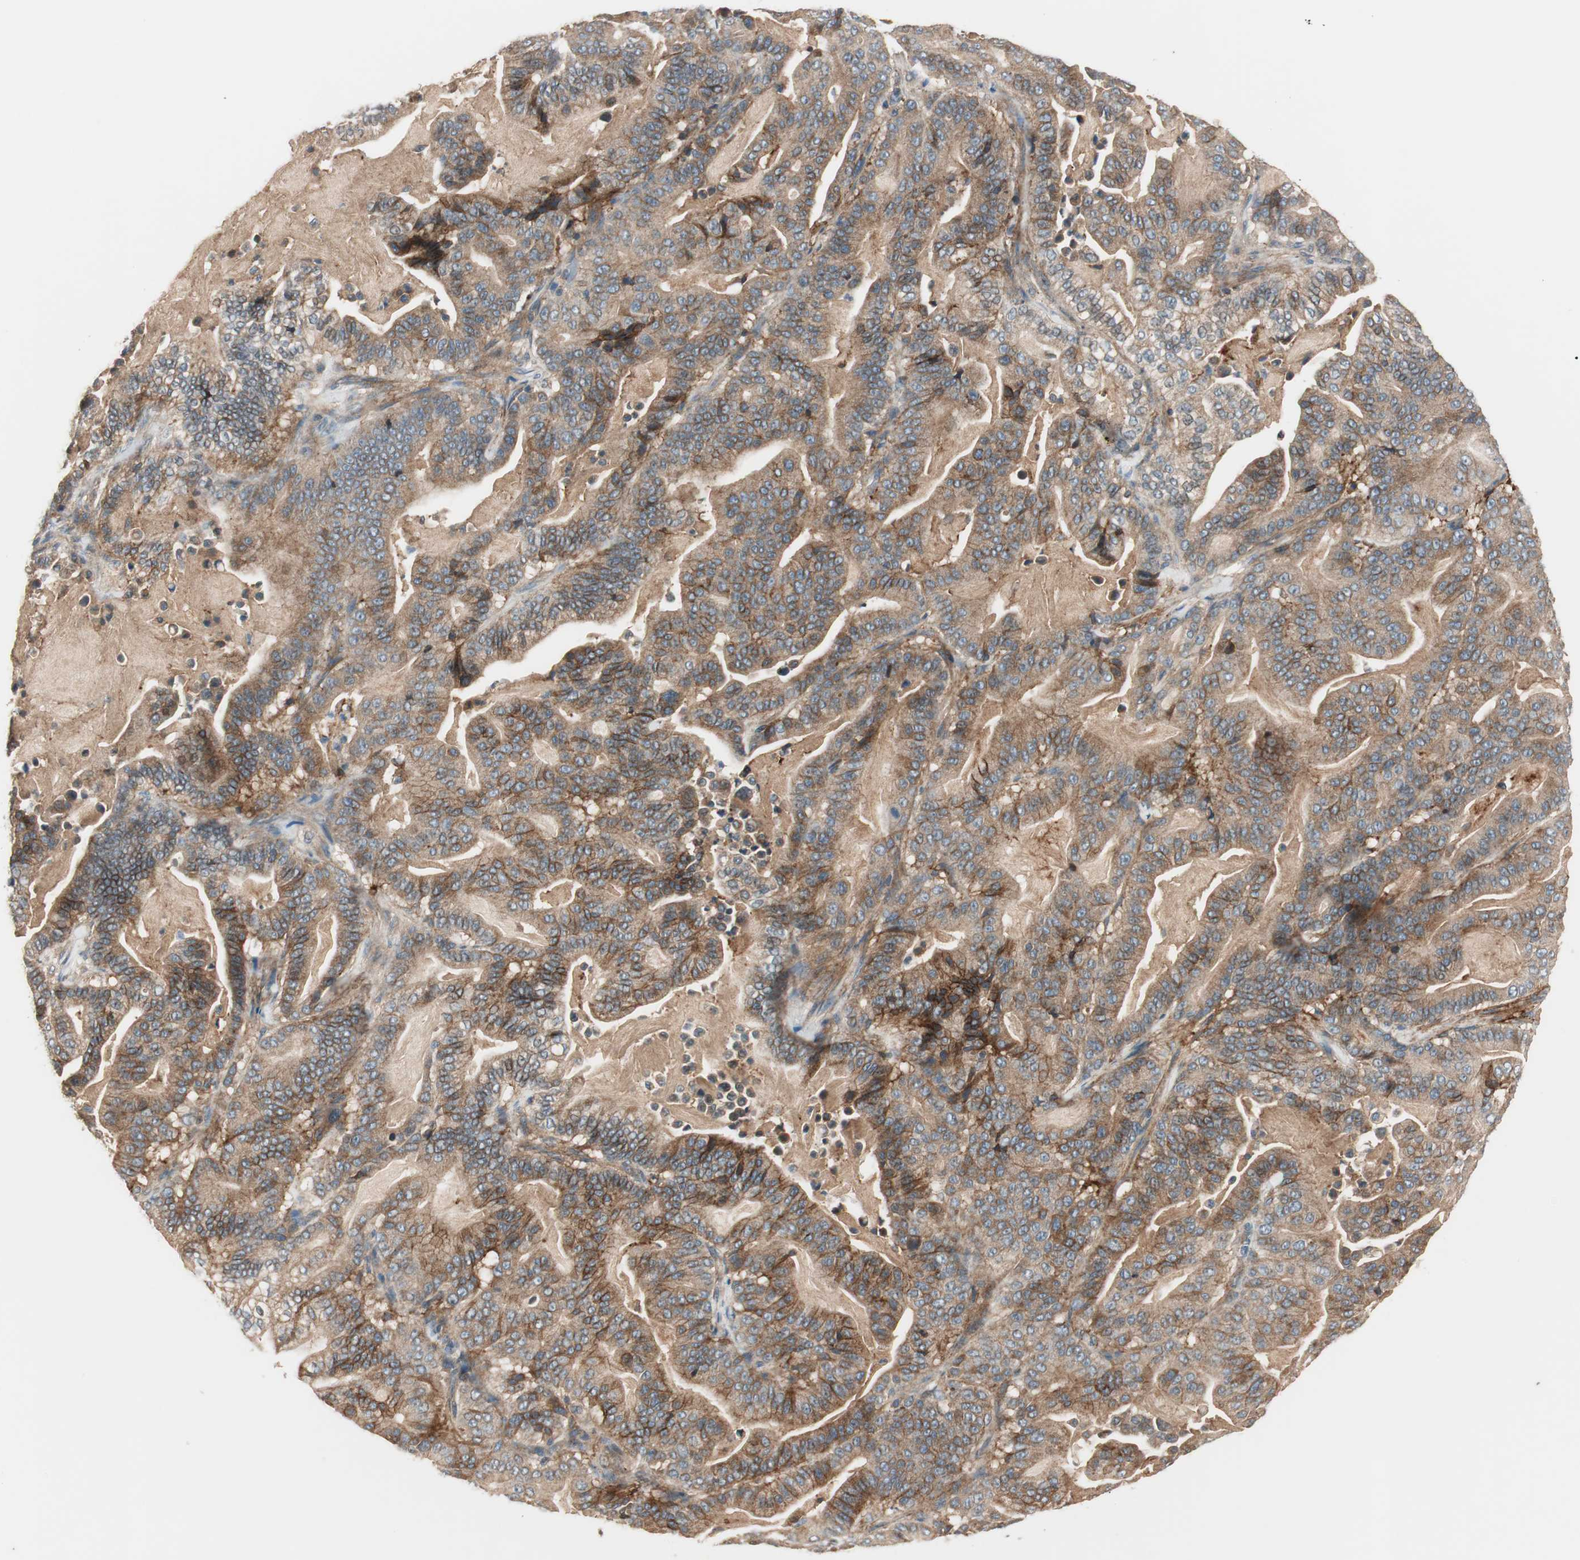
{"staining": {"intensity": "moderate", "quantity": ">75%", "location": "cytoplasmic/membranous"}, "tissue": "pancreatic cancer", "cell_type": "Tumor cells", "image_type": "cancer", "snomed": [{"axis": "morphology", "description": "Adenocarcinoma, NOS"}, {"axis": "topography", "description": "Pancreas"}], "caption": "High-magnification brightfield microscopy of pancreatic adenocarcinoma stained with DAB (3,3'-diaminobenzidine) (brown) and counterstained with hematoxylin (blue). tumor cells exhibit moderate cytoplasmic/membranous staining is seen in approximately>75% of cells.", "gene": "HPN", "patient": {"sex": "male", "age": 63}}